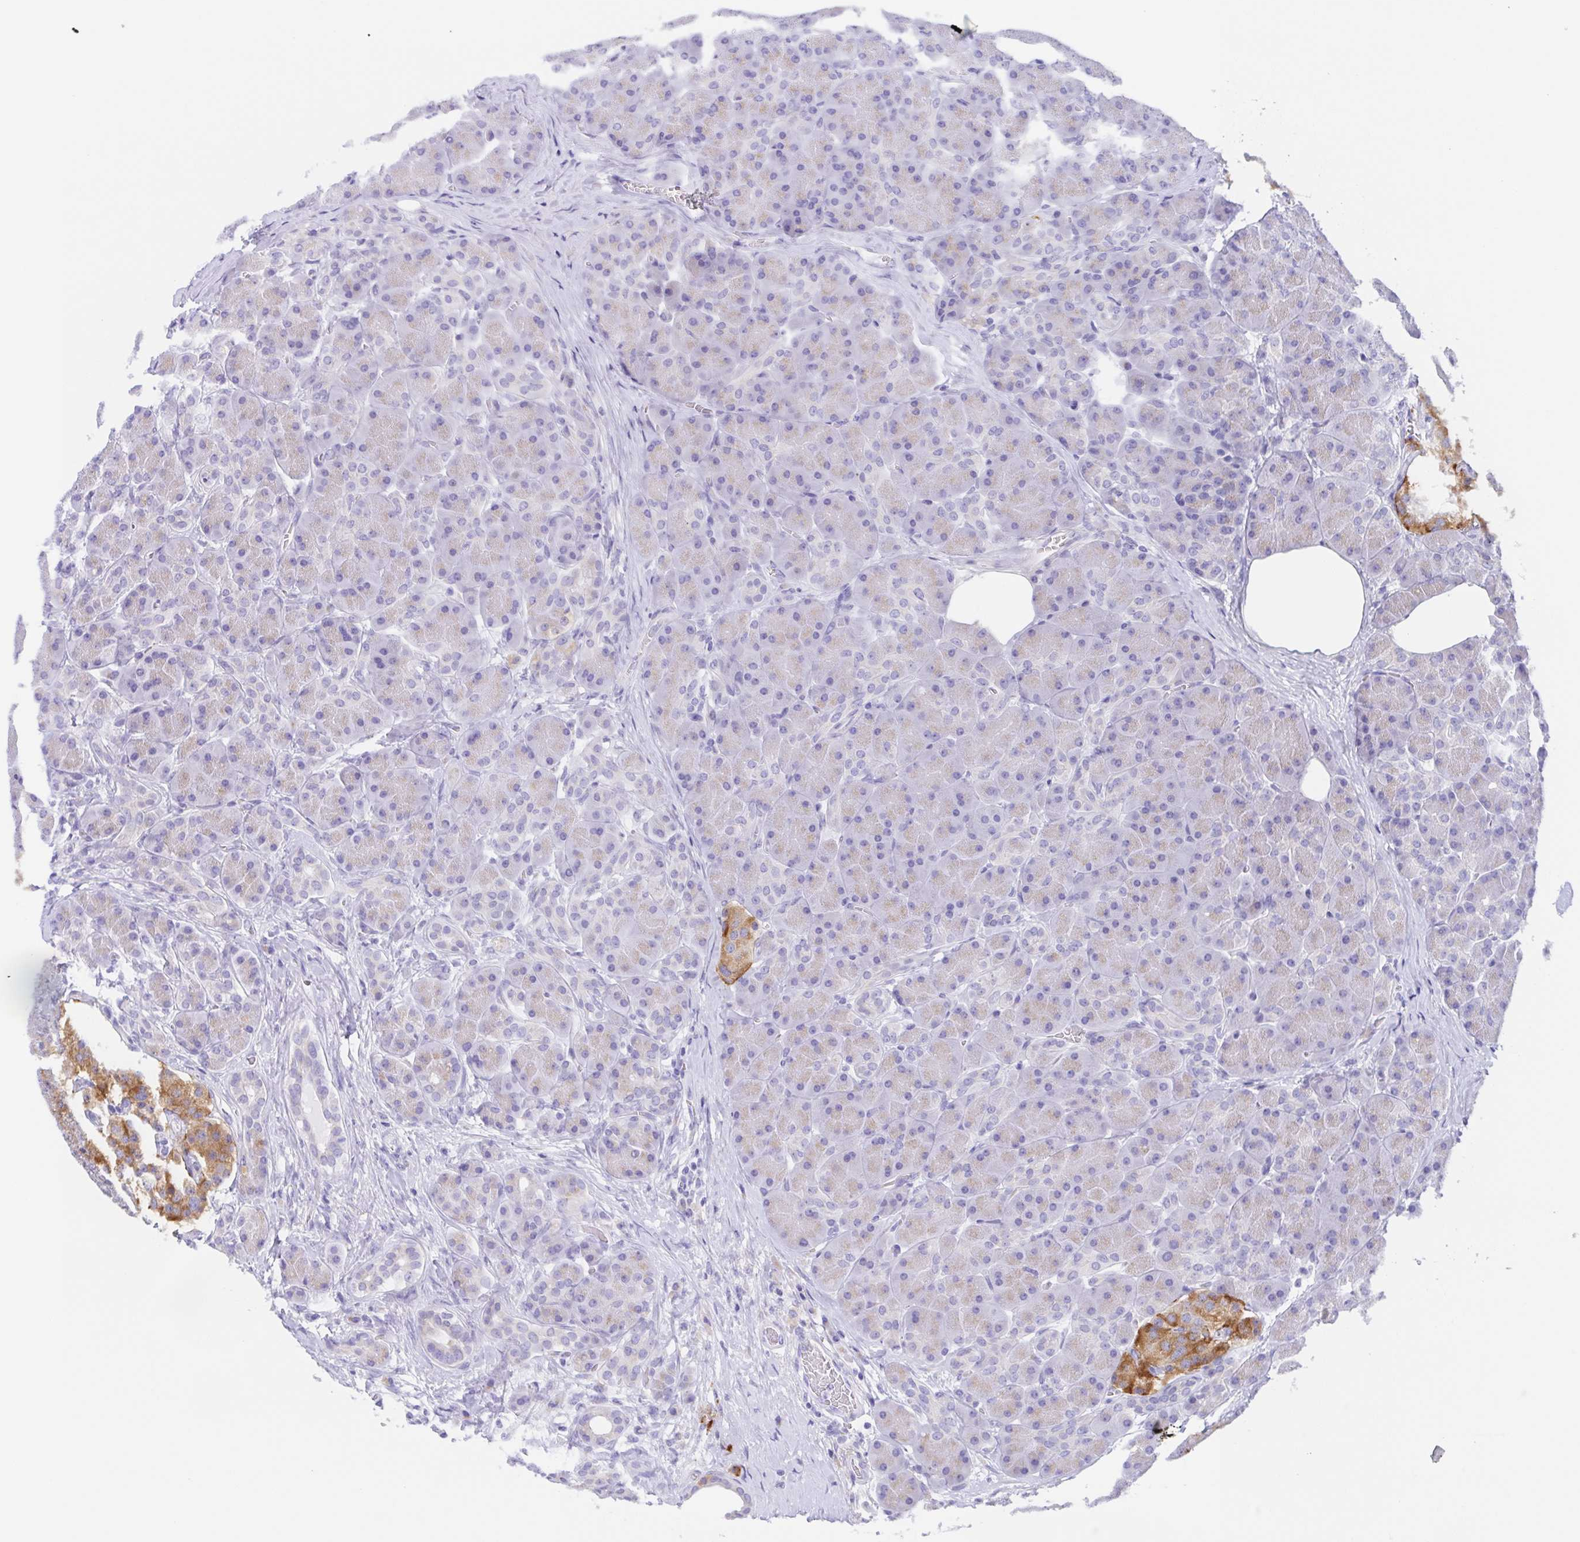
{"staining": {"intensity": "negative", "quantity": "none", "location": "none"}, "tissue": "pancreas", "cell_type": "Exocrine glandular cells", "image_type": "normal", "snomed": [{"axis": "morphology", "description": "Normal tissue, NOS"}, {"axis": "topography", "description": "Pancreas"}], "caption": "Immunohistochemical staining of normal pancreas reveals no significant staining in exocrine glandular cells.", "gene": "SCG3", "patient": {"sex": "male", "age": 55}}